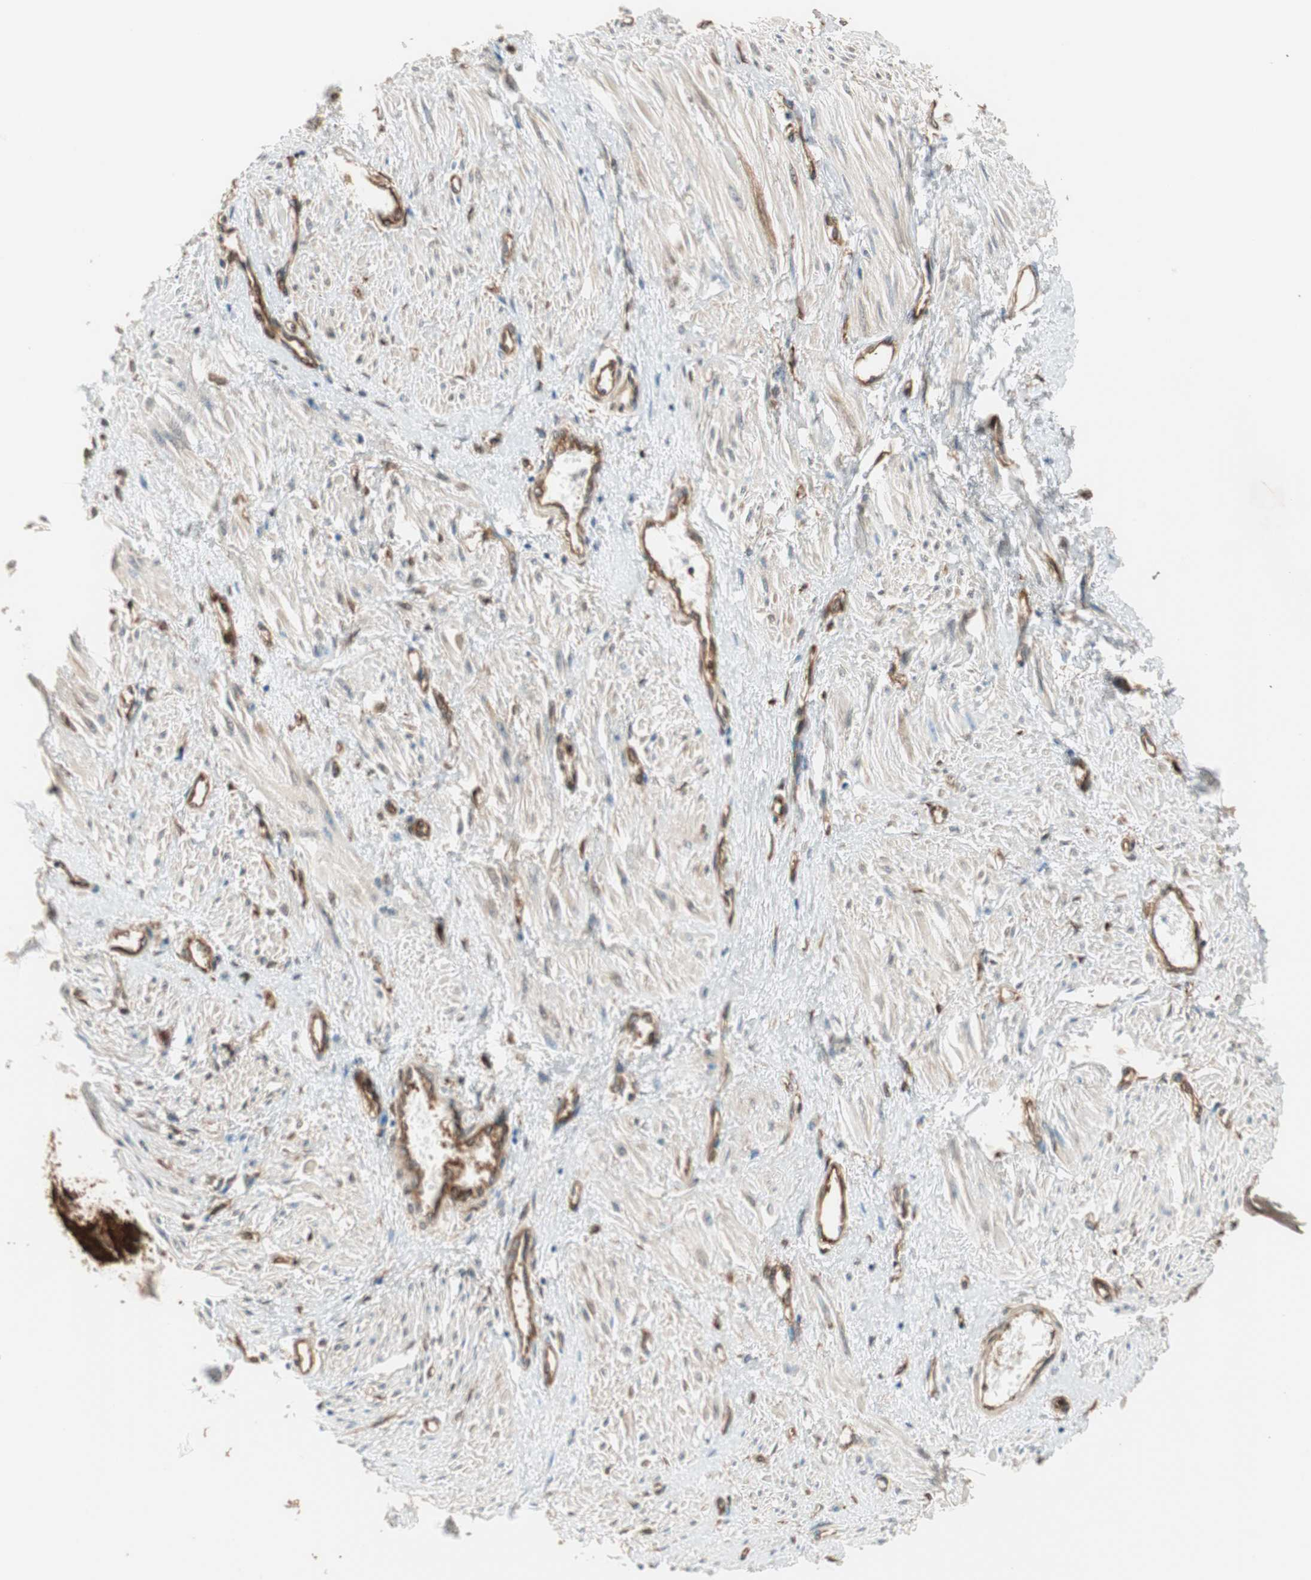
{"staining": {"intensity": "moderate", "quantity": ">75%", "location": "cytoplasmic/membranous"}, "tissue": "smooth muscle", "cell_type": "Smooth muscle cells", "image_type": "normal", "snomed": [{"axis": "morphology", "description": "Normal tissue, NOS"}, {"axis": "topography", "description": "Smooth muscle"}, {"axis": "topography", "description": "Uterus"}], "caption": "Immunohistochemistry photomicrograph of unremarkable smooth muscle: smooth muscle stained using IHC exhibits medium levels of moderate protein expression localized specifically in the cytoplasmic/membranous of smooth muscle cells, appearing as a cytoplasmic/membranous brown color.", "gene": "WASL", "patient": {"sex": "female", "age": 39}}